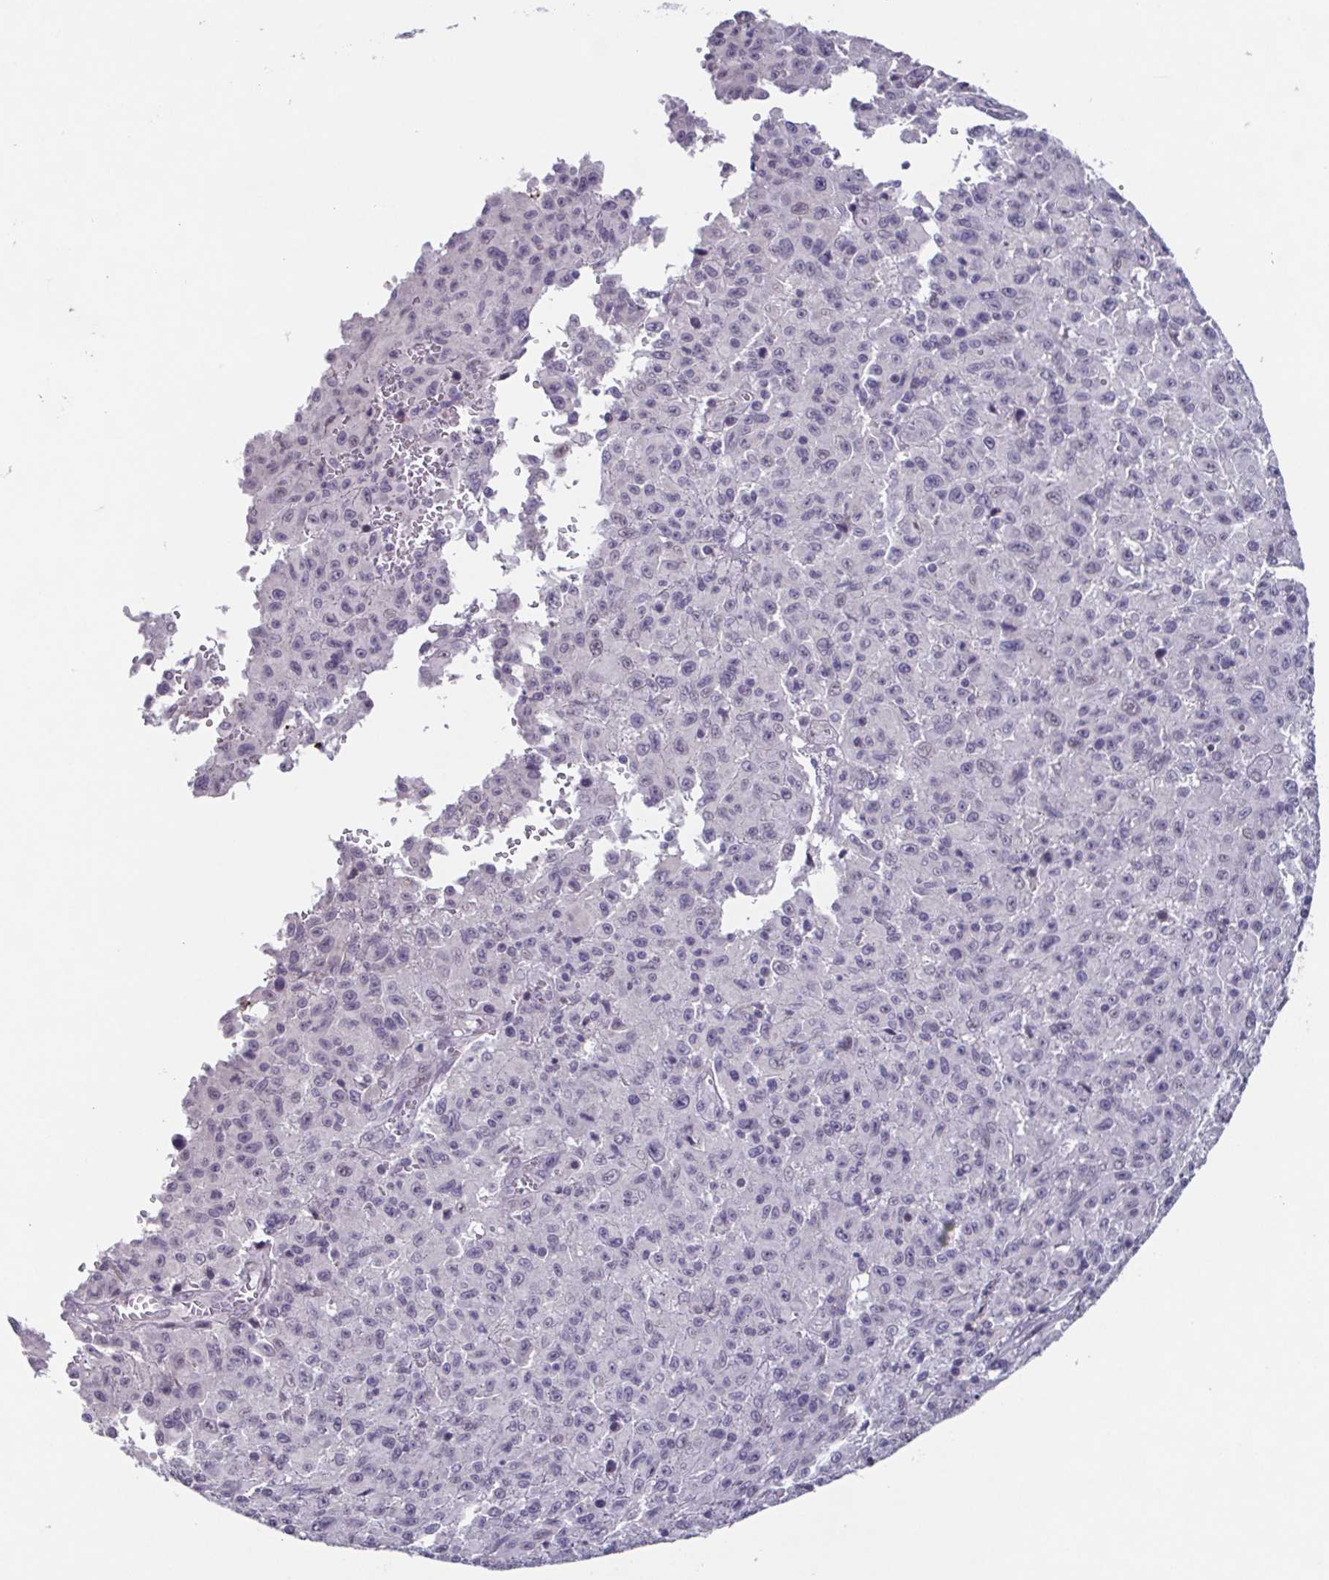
{"staining": {"intensity": "negative", "quantity": "none", "location": "none"}, "tissue": "melanoma", "cell_type": "Tumor cells", "image_type": "cancer", "snomed": [{"axis": "morphology", "description": "Malignant melanoma, NOS"}, {"axis": "topography", "description": "Skin"}], "caption": "The immunohistochemistry image has no significant positivity in tumor cells of malignant melanoma tissue. (DAB (3,3'-diaminobenzidine) immunohistochemistry (IHC), high magnification).", "gene": "GHRL", "patient": {"sex": "male", "age": 46}}